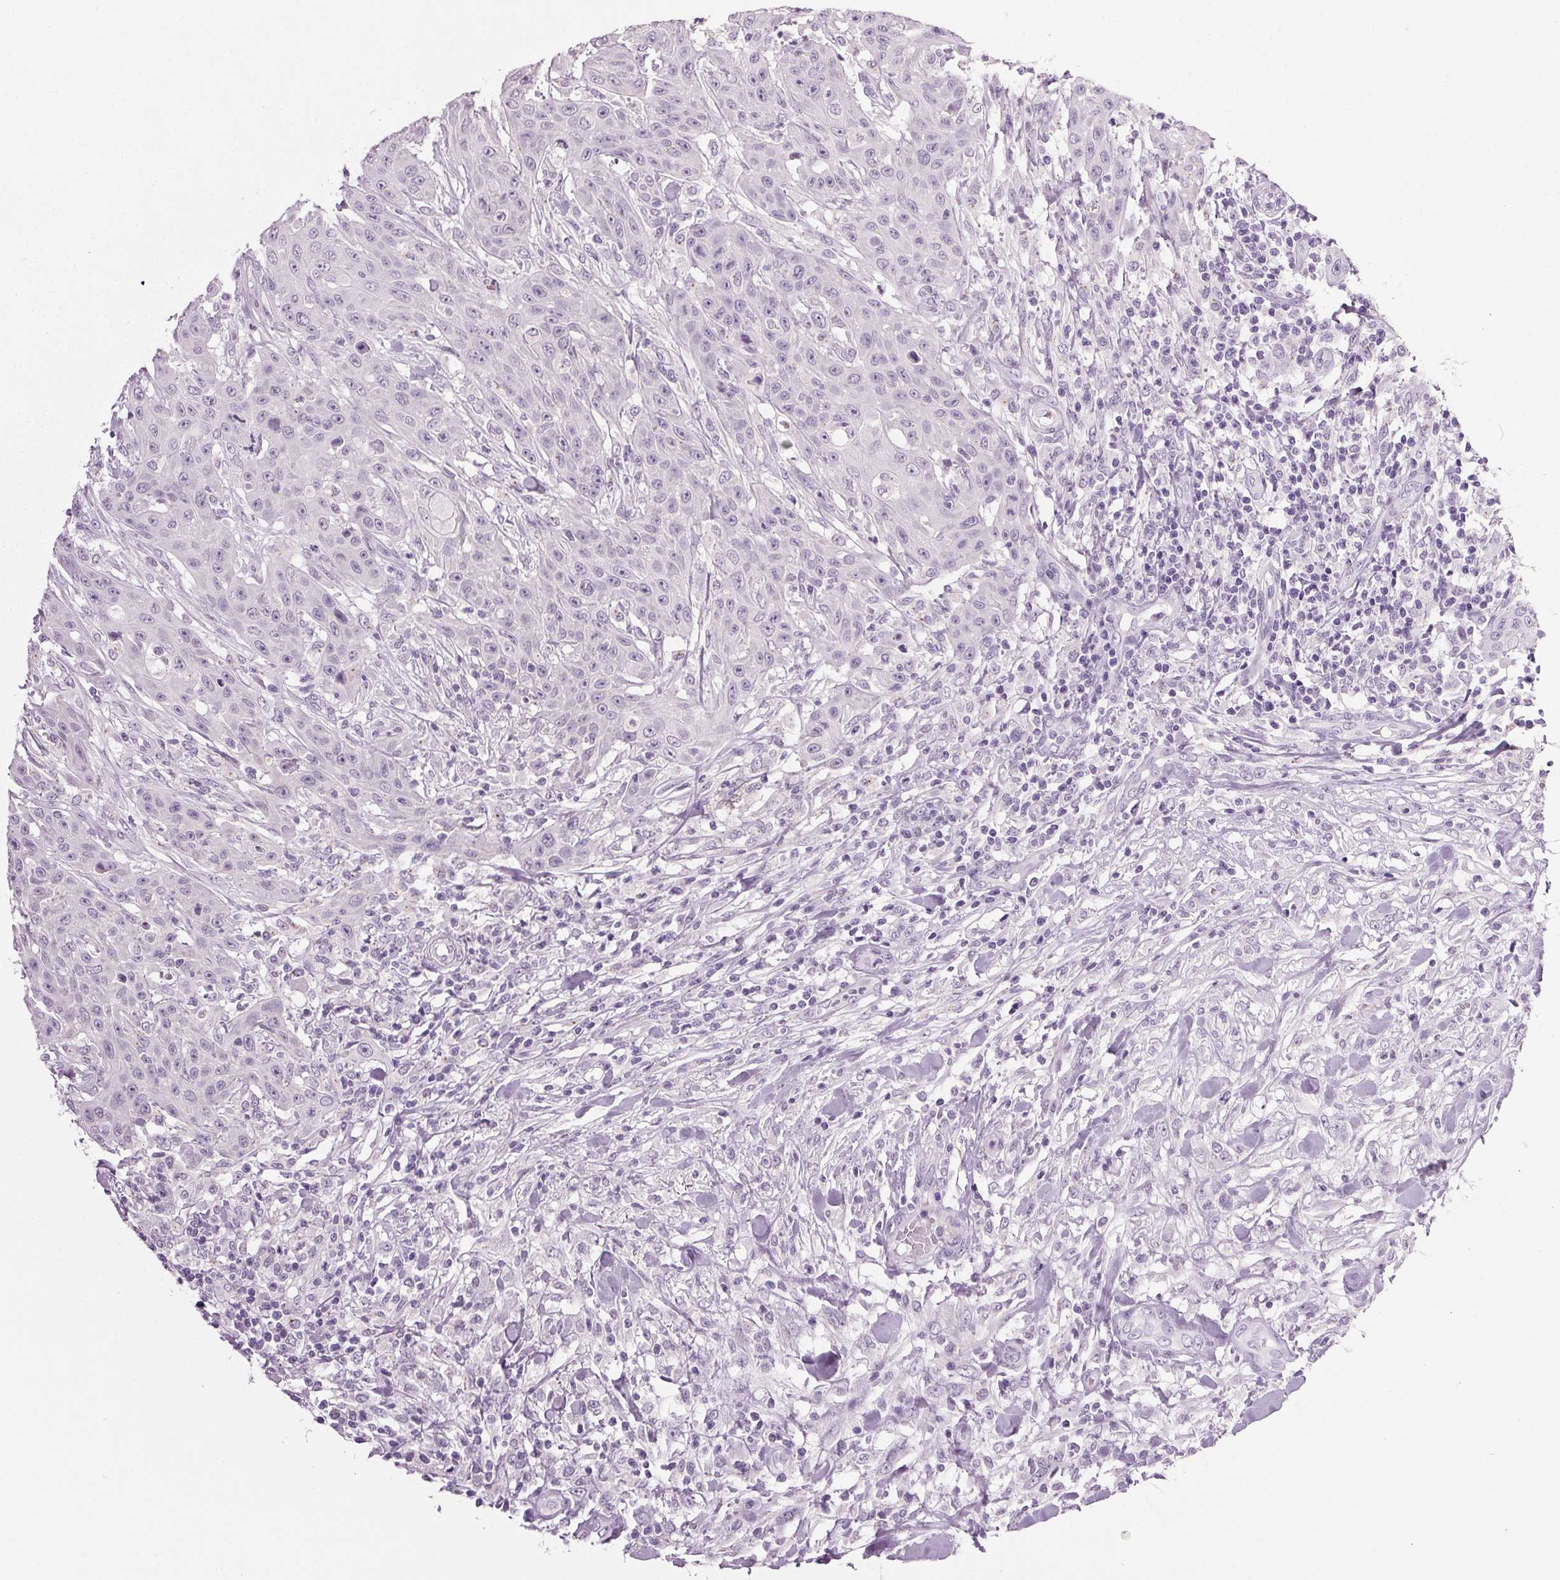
{"staining": {"intensity": "negative", "quantity": "none", "location": "none"}, "tissue": "head and neck cancer", "cell_type": "Tumor cells", "image_type": "cancer", "snomed": [{"axis": "morphology", "description": "Squamous cell carcinoma, NOS"}, {"axis": "topography", "description": "Oral tissue"}, {"axis": "topography", "description": "Head-Neck"}], "caption": "Tumor cells show no significant positivity in head and neck squamous cell carcinoma.", "gene": "PPP1R1A", "patient": {"sex": "female", "age": 55}}